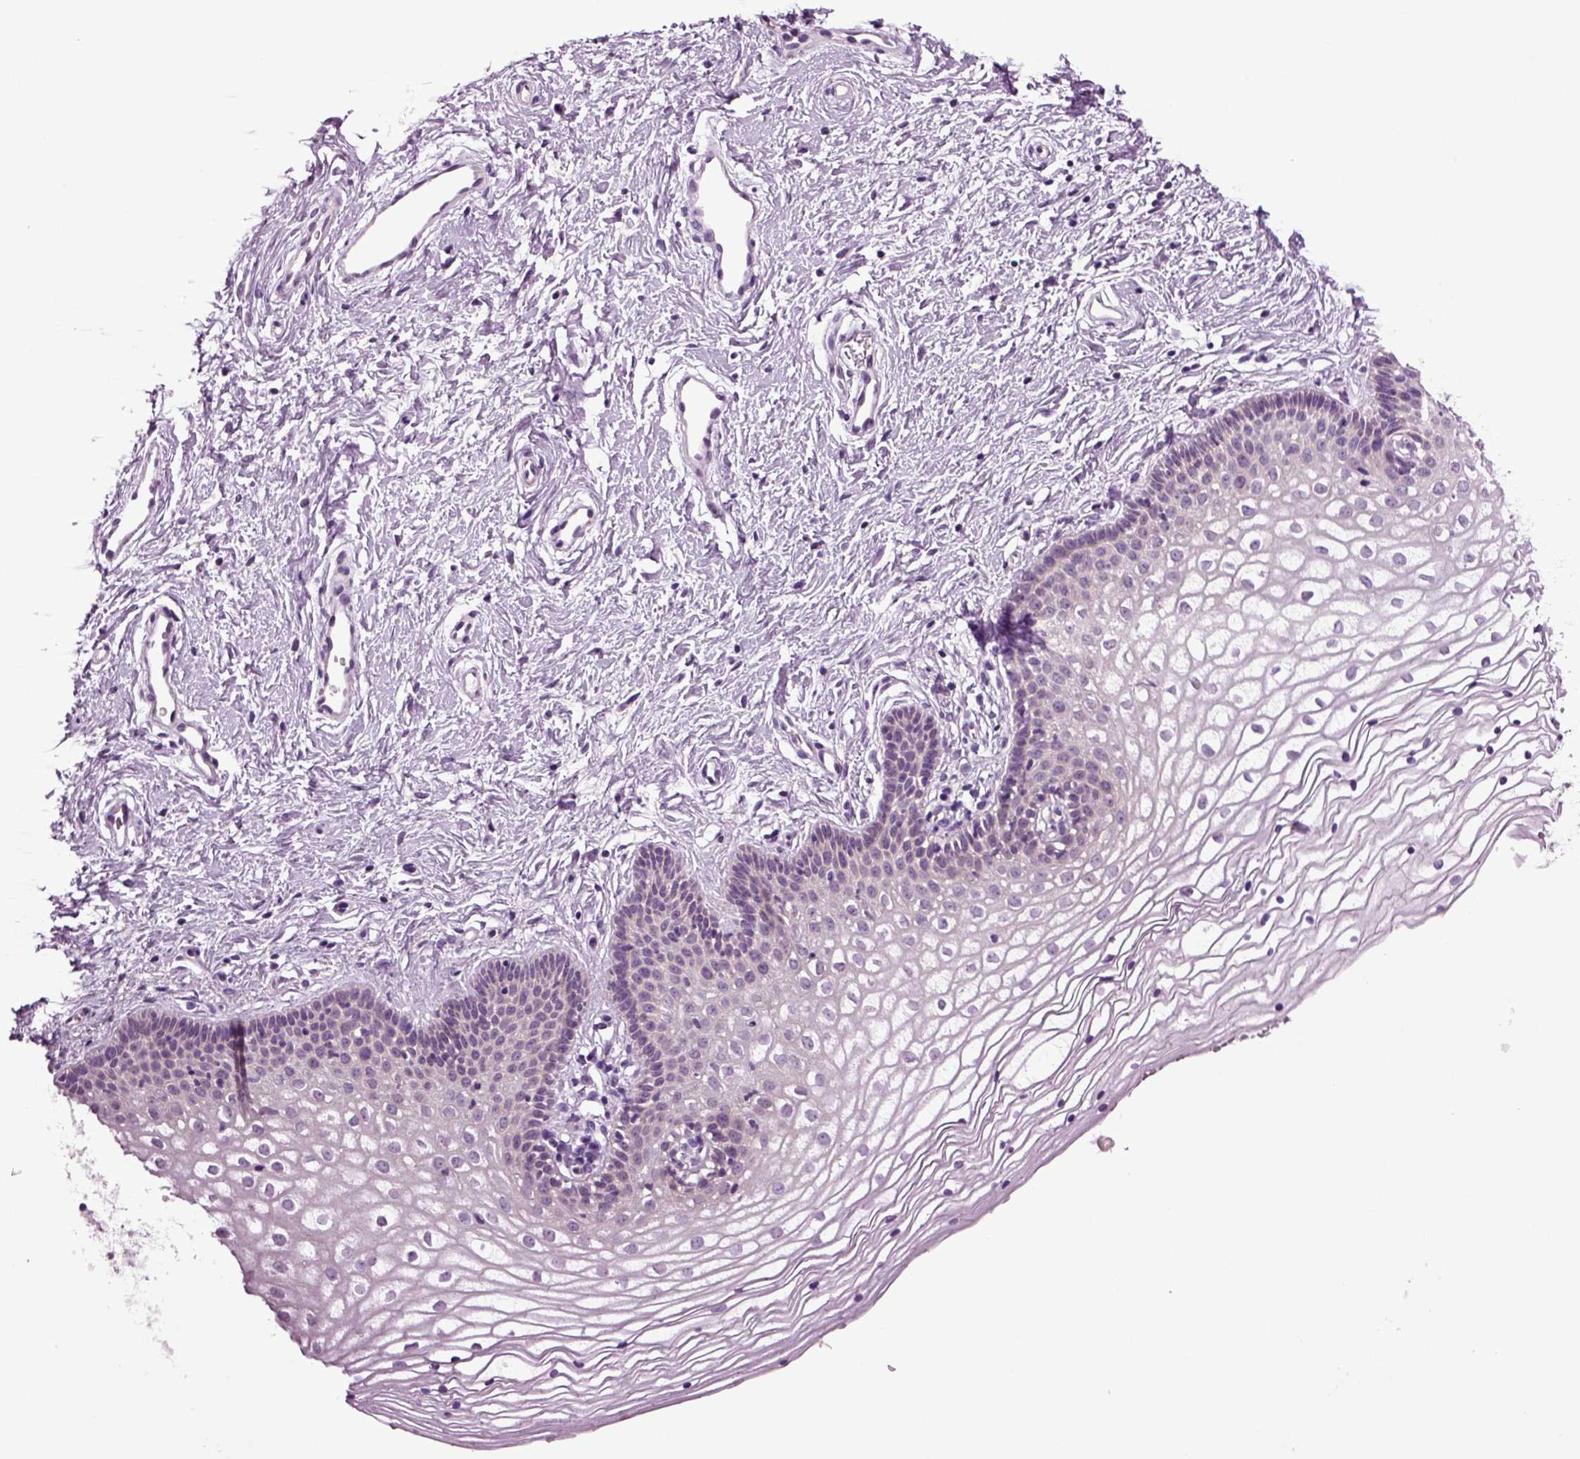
{"staining": {"intensity": "negative", "quantity": "none", "location": "none"}, "tissue": "vagina", "cell_type": "Squamous epithelial cells", "image_type": "normal", "snomed": [{"axis": "morphology", "description": "Normal tissue, NOS"}, {"axis": "topography", "description": "Vagina"}], "caption": "A high-resolution histopathology image shows IHC staining of unremarkable vagina, which reveals no significant expression in squamous epithelial cells.", "gene": "PLCH2", "patient": {"sex": "female", "age": 36}}